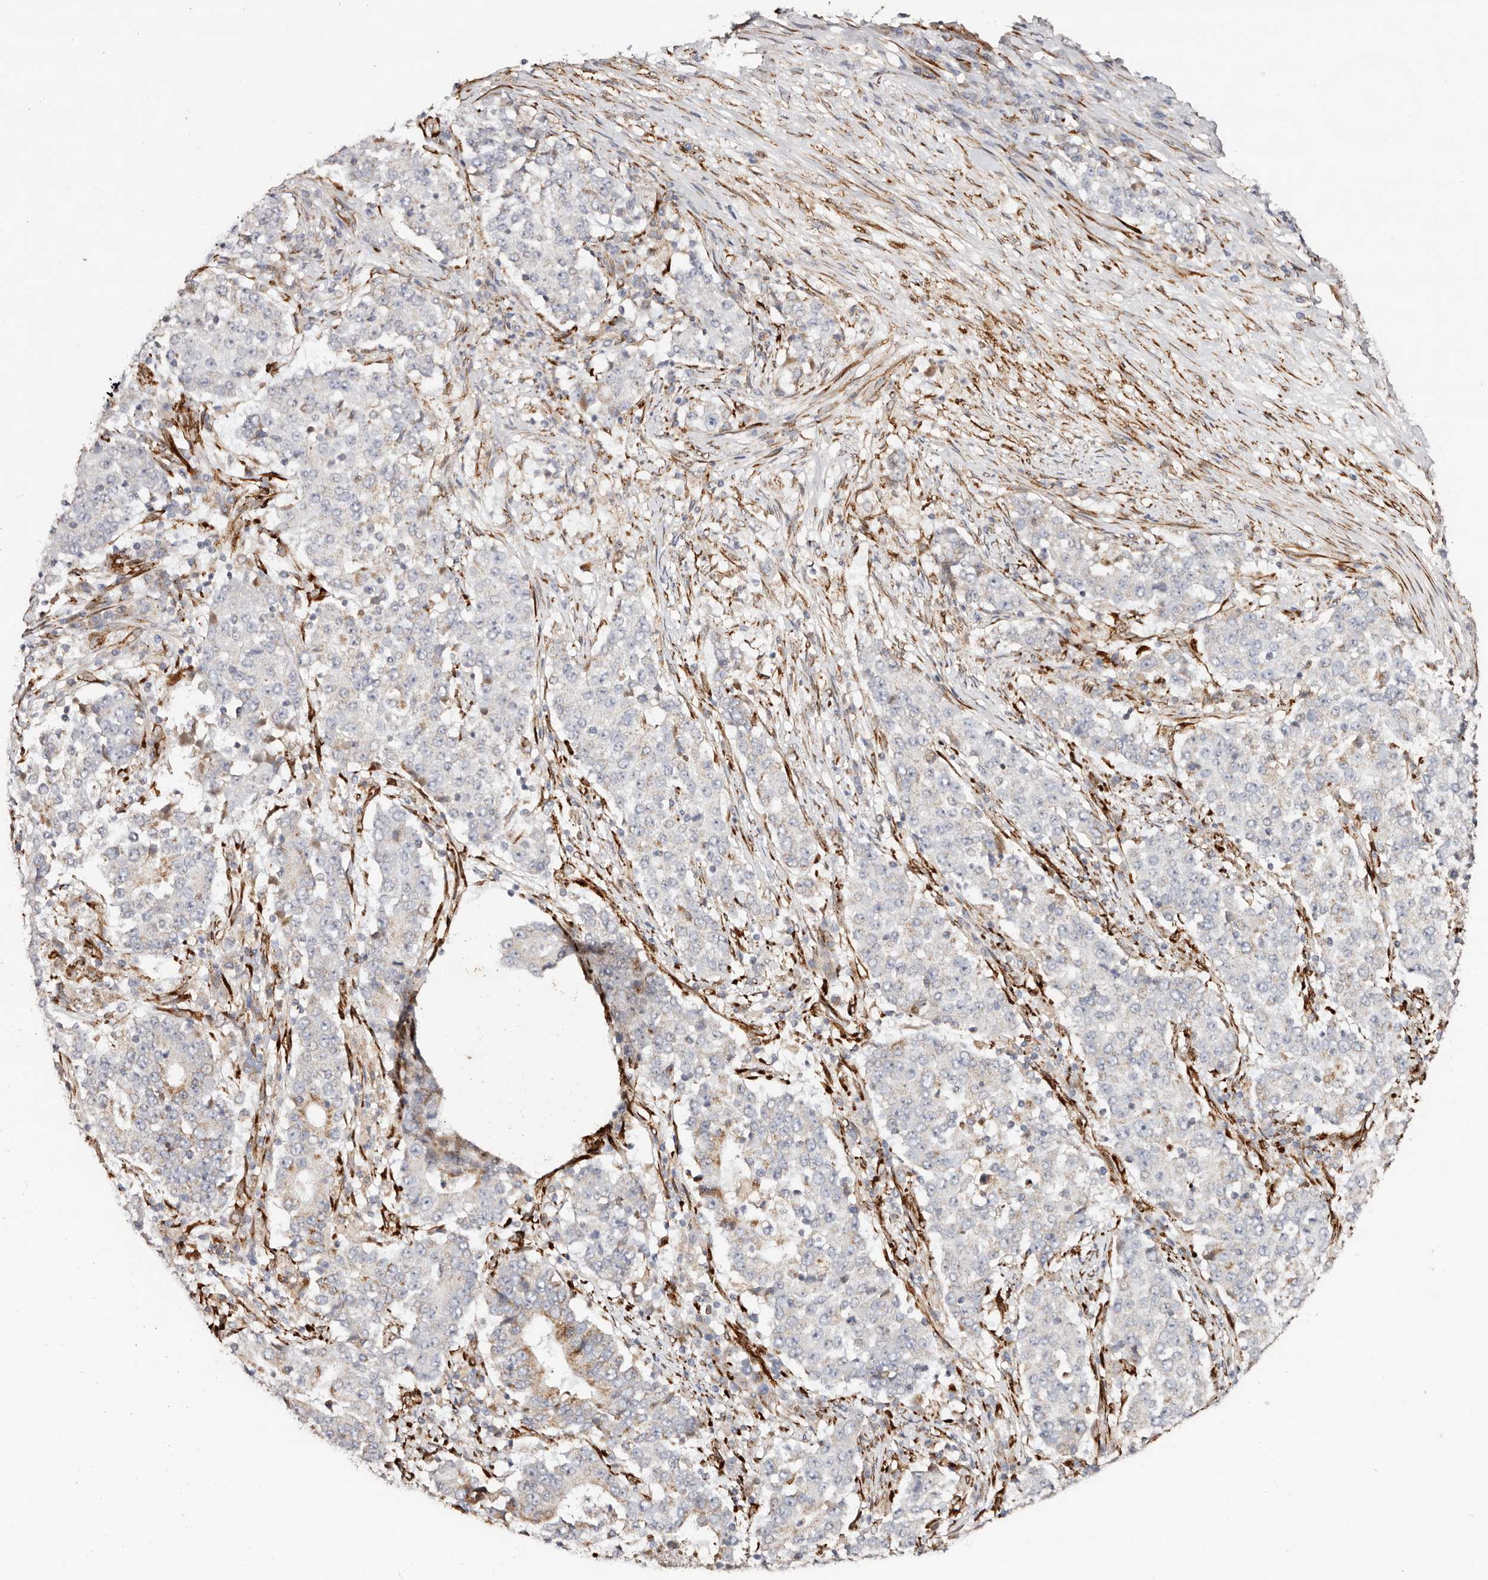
{"staining": {"intensity": "weak", "quantity": "25%-75%", "location": "cytoplasmic/membranous"}, "tissue": "stomach cancer", "cell_type": "Tumor cells", "image_type": "cancer", "snomed": [{"axis": "morphology", "description": "Adenocarcinoma, NOS"}, {"axis": "topography", "description": "Stomach"}], "caption": "Human adenocarcinoma (stomach) stained with a protein marker demonstrates weak staining in tumor cells.", "gene": "SERPINH1", "patient": {"sex": "male", "age": 59}}